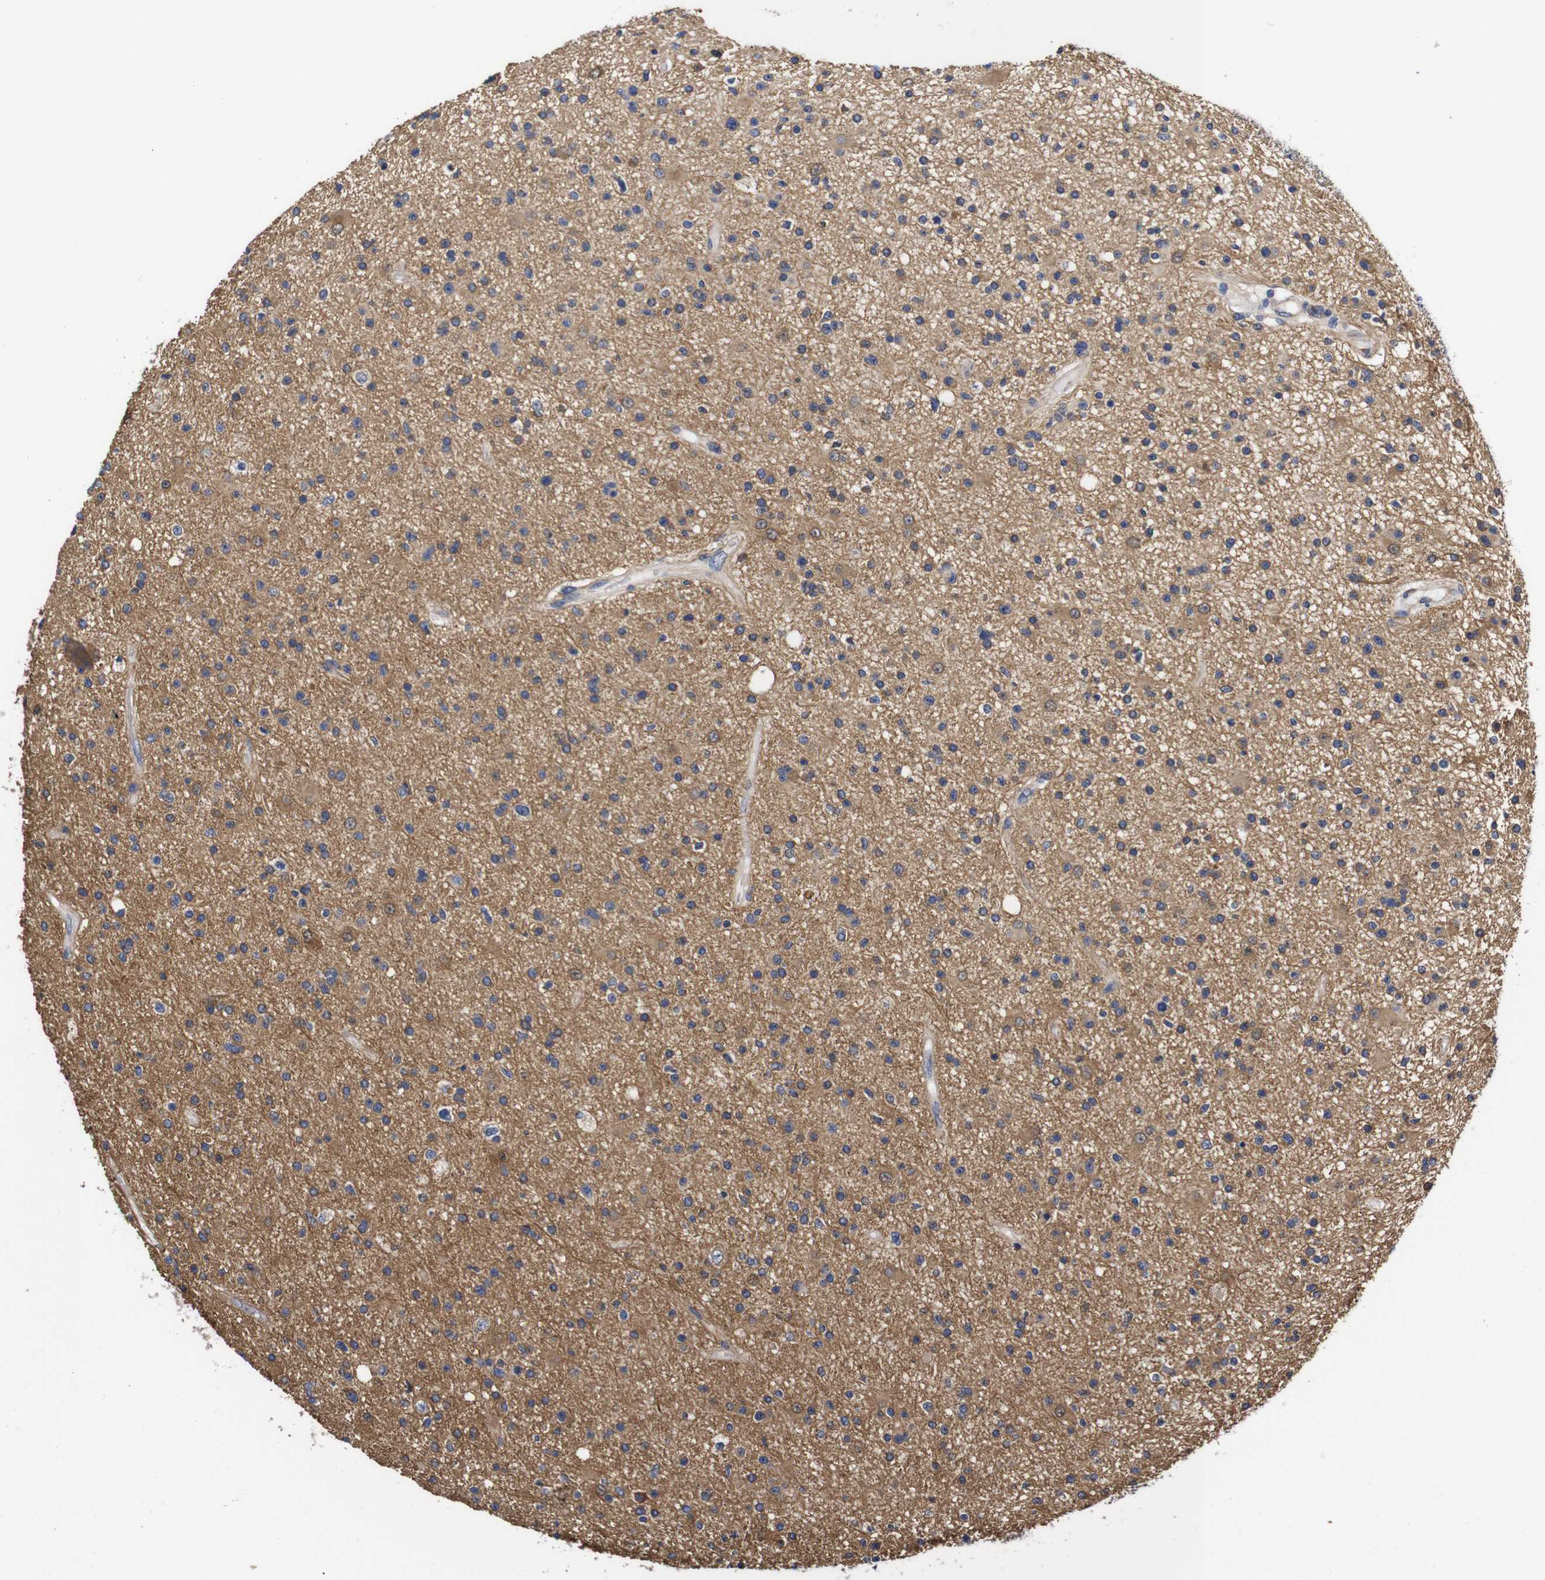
{"staining": {"intensity": "moderate", "quantity": "25%-75%", "location": "cytoplasmic/membranous"}, "tissue": "glioma", "cell_type": "Tumor cells", "image_type": "cancer", "snomed": [{"axis": "morphology", "description": "Glioma, malignant, High grade"}, {"axis": "topography", "description": "Brain"}], "caption": "This image shows IHC staining of glioma, with medium moderate cytoplasmic/membranous positivity in approximately 25%-75% of tumor cells.", "gene": "LRRCC1", "patient": {"sex": "male", "age": 33}}